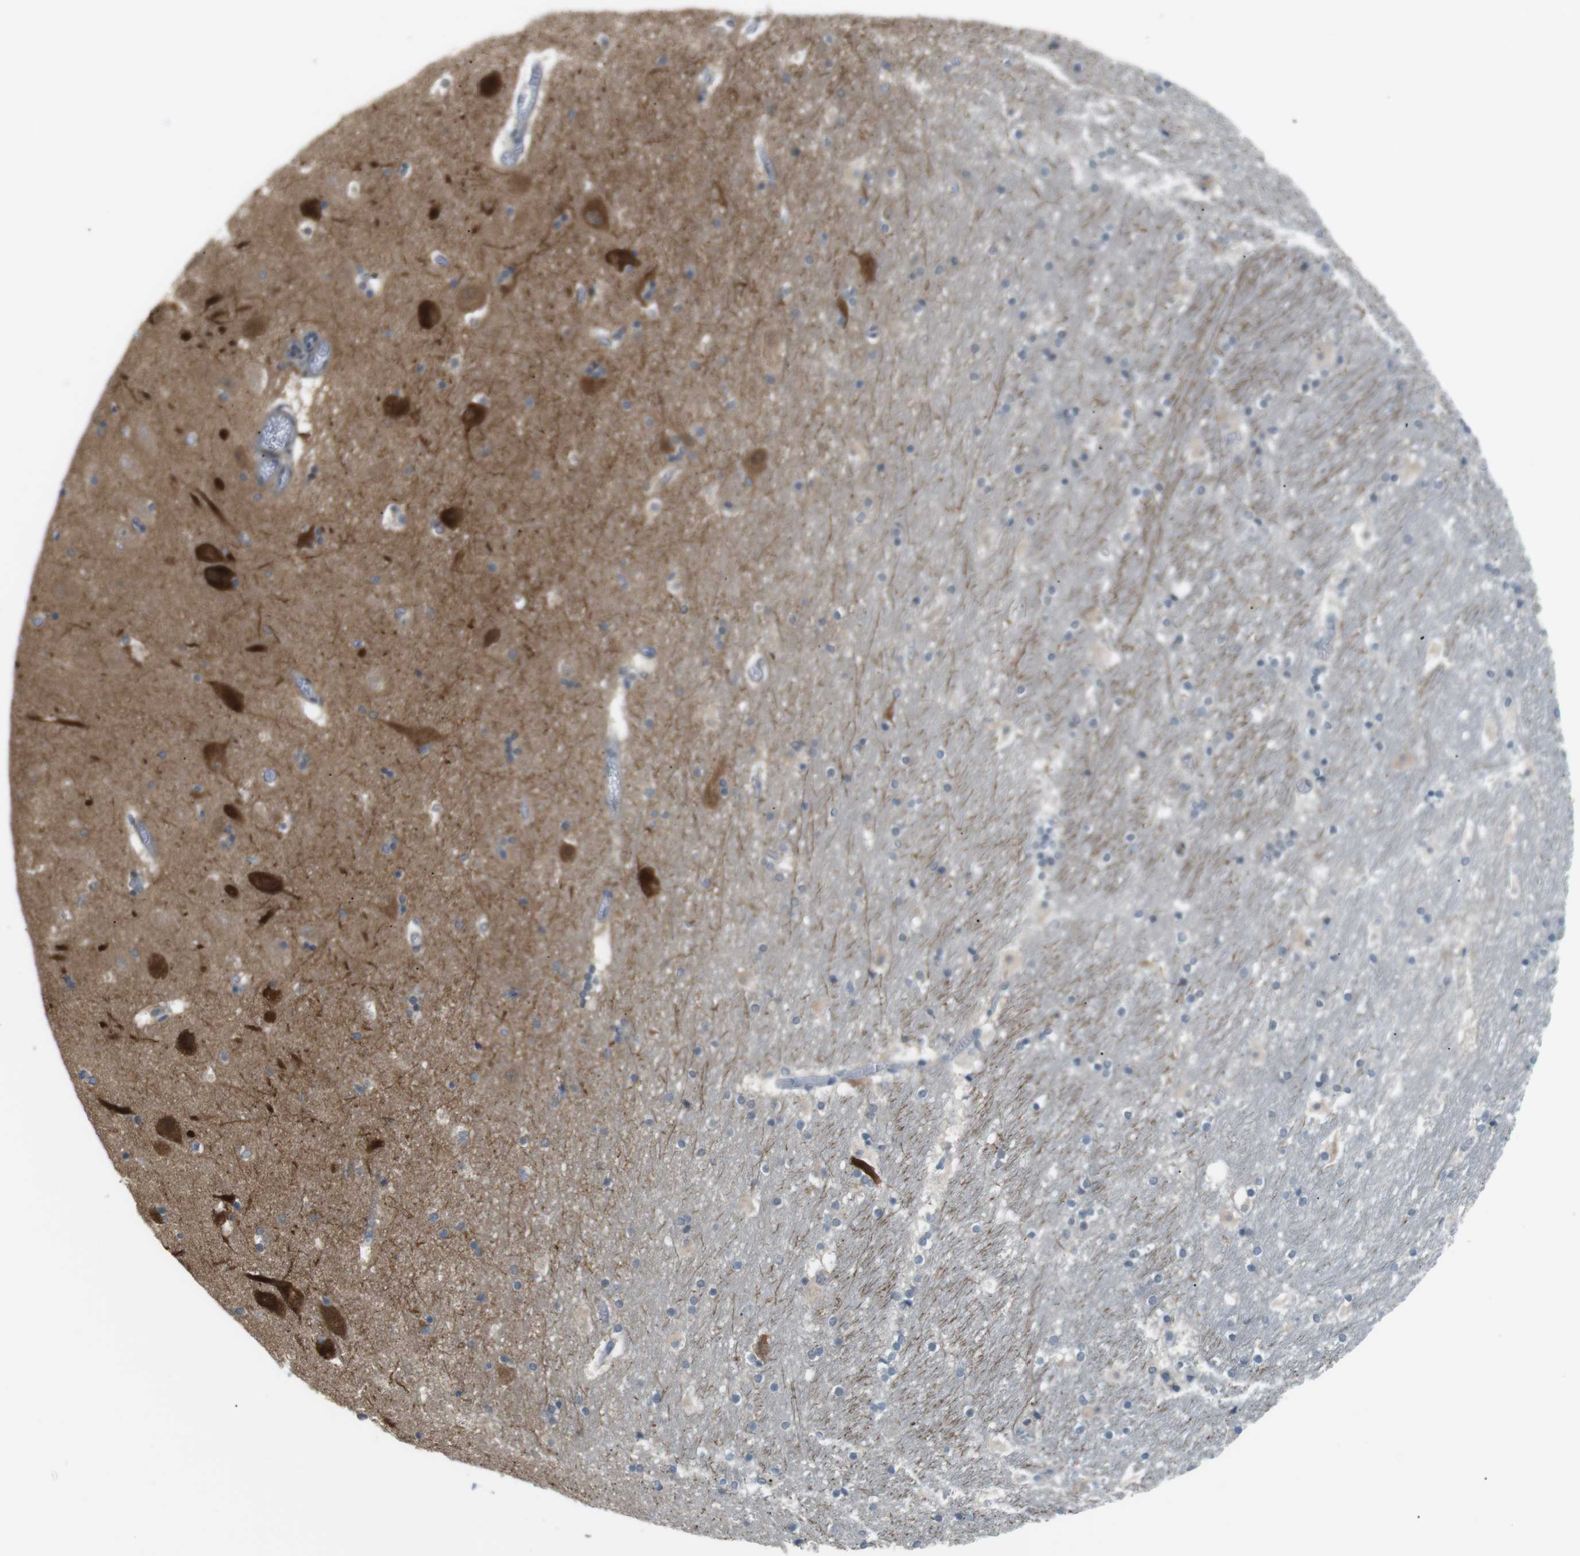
{"staining": {"intensity": "negative", "quantity": "none", "location": "none"}, "tissue": "hippocampus", "cell_type": "Glial cells", "image_type": "normal", "snomed": [{"axis": "morphology", "description": "Normal tissue, NOS"}, {"axis": "topography", "description": "Hippocampus"}], "caption": "This is a photomicrograph of IHC staining of benign hippocampus, which shows no staining in glial cells. (Immunohistochemistry, brightfield microscopy, high magnification).", "gene": "RTN3", "patient": {"sex": "male", "age": 45}}